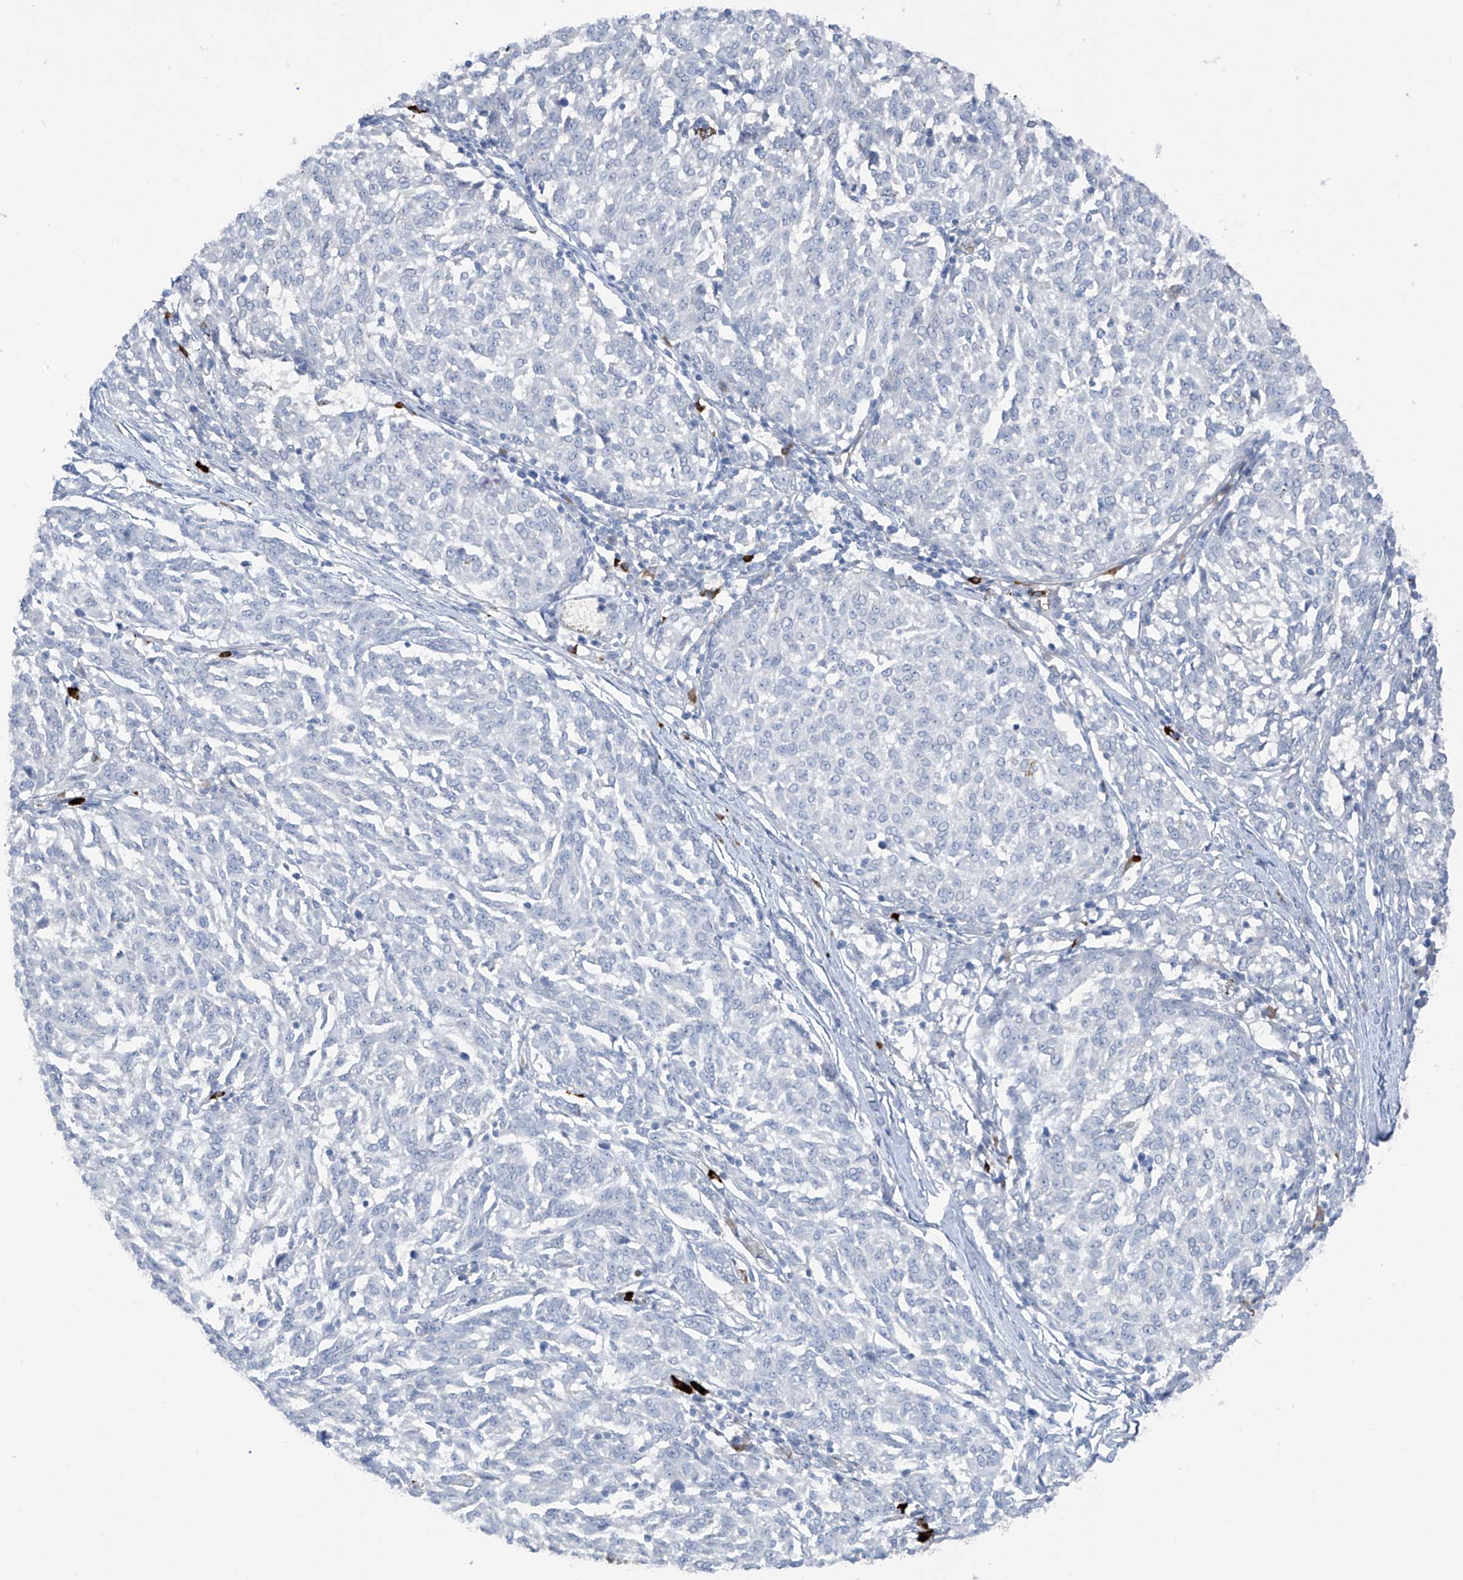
{"staining": {"intensity": "negative", "quantity": "none", "location": "none"}, "tissue": "melanoma", "cell_type": "Tumor cells", "image_type": "cancer", "snomed": [{"axis": "morphology", "description": "Malignant melanoma, NOS"}, {"axis": "topography", "description": "Skin"}], "caption": "This is an IHC photomicrograph of melanoma. There is no positivity in tumor cells.", "gene": "ZNF793", "patient": {"sex": "female", "age": 72}}